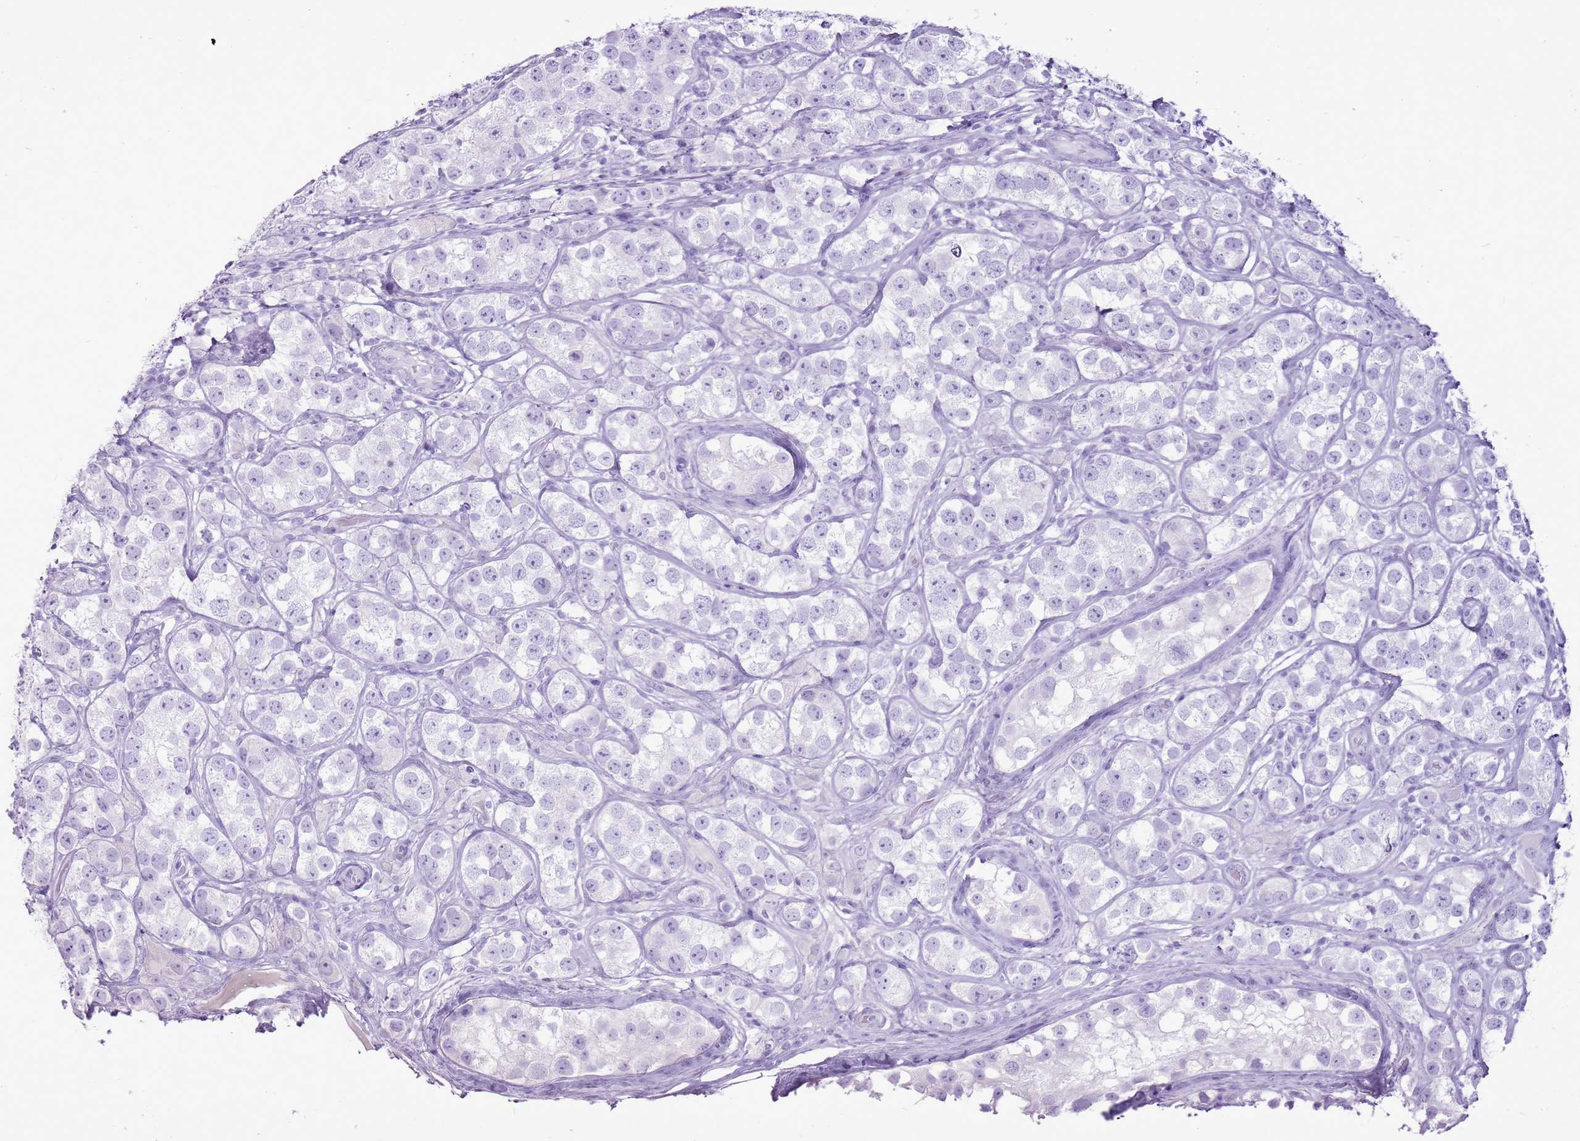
{"staining": {"intensity": "negative", "quantity": "none", "location": "none"}, "tissue": "testis cancer", "cell_type": "Tumor cells", "image_type": "cancer", "snomed": [{"axis": "morphology", "description": "Seminoma, NOS"}, {"axis": "topography", "description": "Testis"}], "caption": "This is an immunohistochemistry micrograph of testis cancer (seminoma). There is no staining in tumor cells.", "gene": "CNFN", "patient": {"sex": "male", "age": 28}}